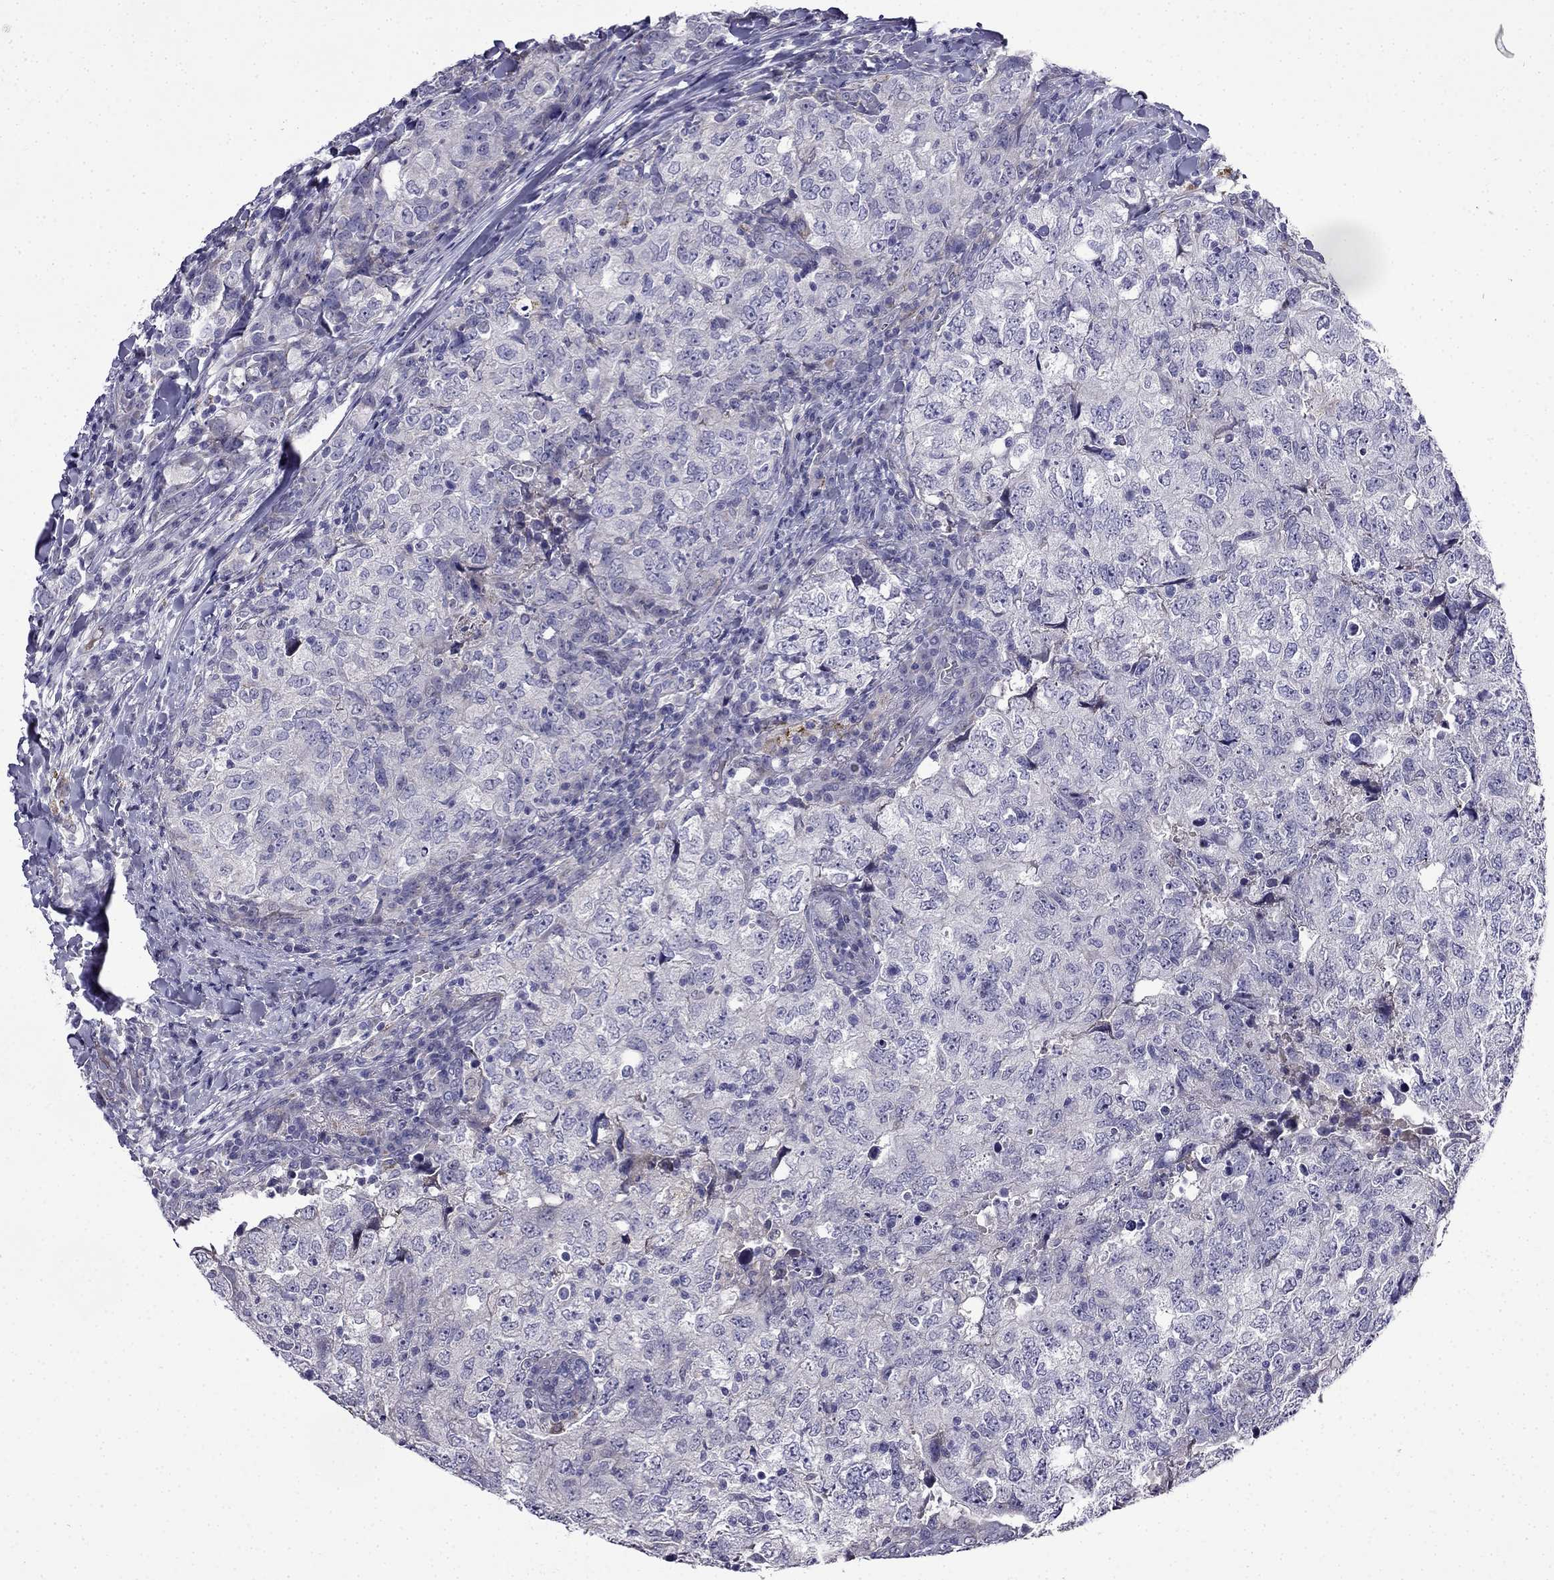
{"staining": {"intensity": "negative", "quantity": "none", "location": "none"}, "tissue": "breast cancer", "cell_type": "Tumor cells", "image_type": "cancer", "snomed": [{"axis": "morphology", "description": "Duct carcinoma"}, {"axis": "topography", "description": "Breast"}], "caption": "Tumor cells are negative for brown protein staining in breast cancer.", "gene": "PI16", "patient": {"sex": "female", "age": 30}}